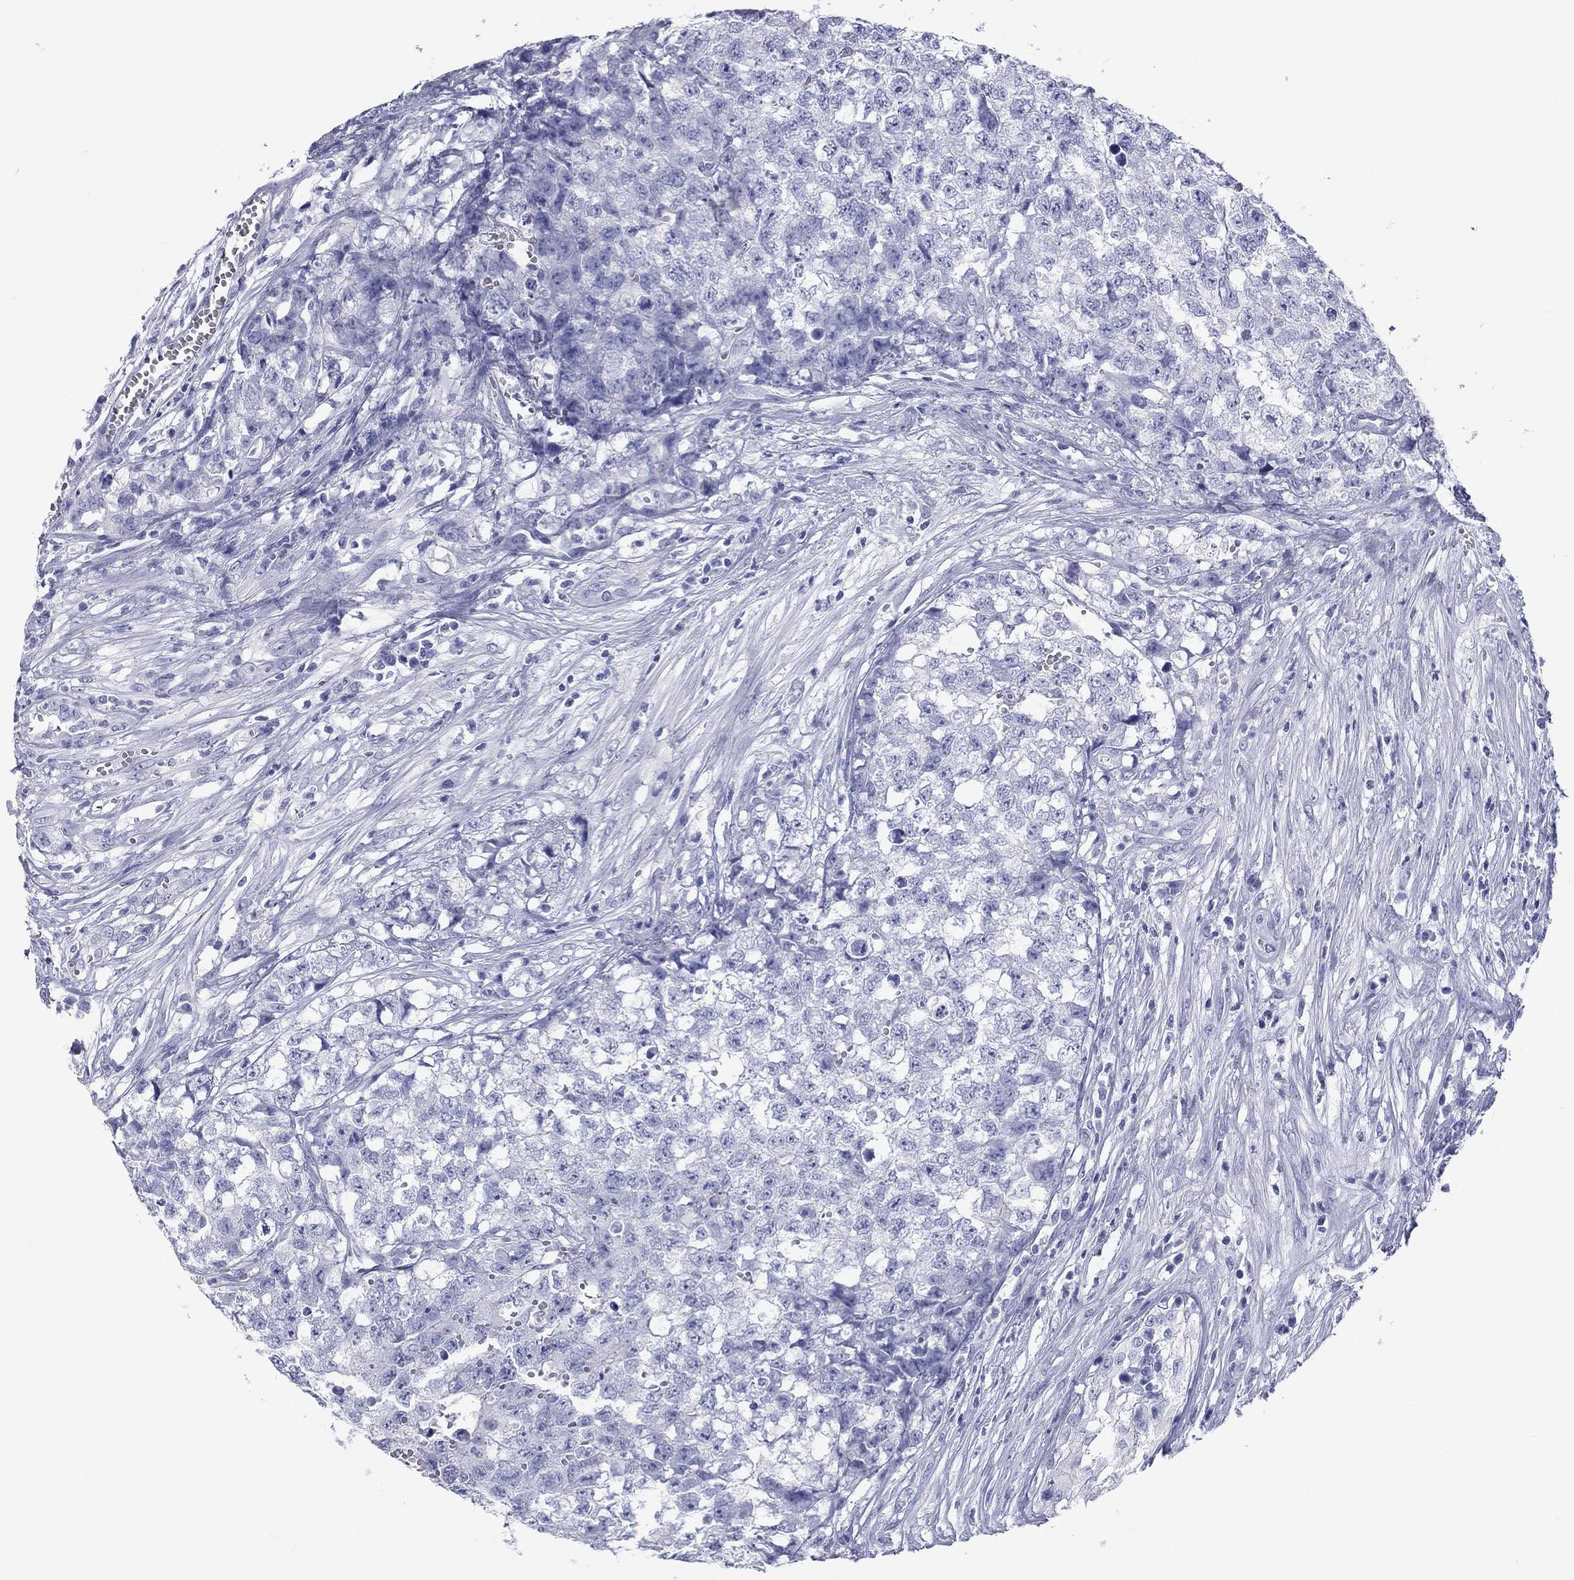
{"staining": {"intensity": "negative", "quantity": "none", "location": "none"}, "tissue": "testis cancer", "cell_type": "Tumor cells", "image_type": "cancer", "snomed": [{"axis": "morphology", "description": "Seminoma, NOS"}, {"axis": "morphology", "description": "Carcinoma, Embryonal, NOS"}, {"axis": "topography", "description": "Testis"}], "caption": "Tumor cells show no significant staining in testis cancer.", "gene": "DNALI1", "patient": {"sex": "male", "age": 22}}